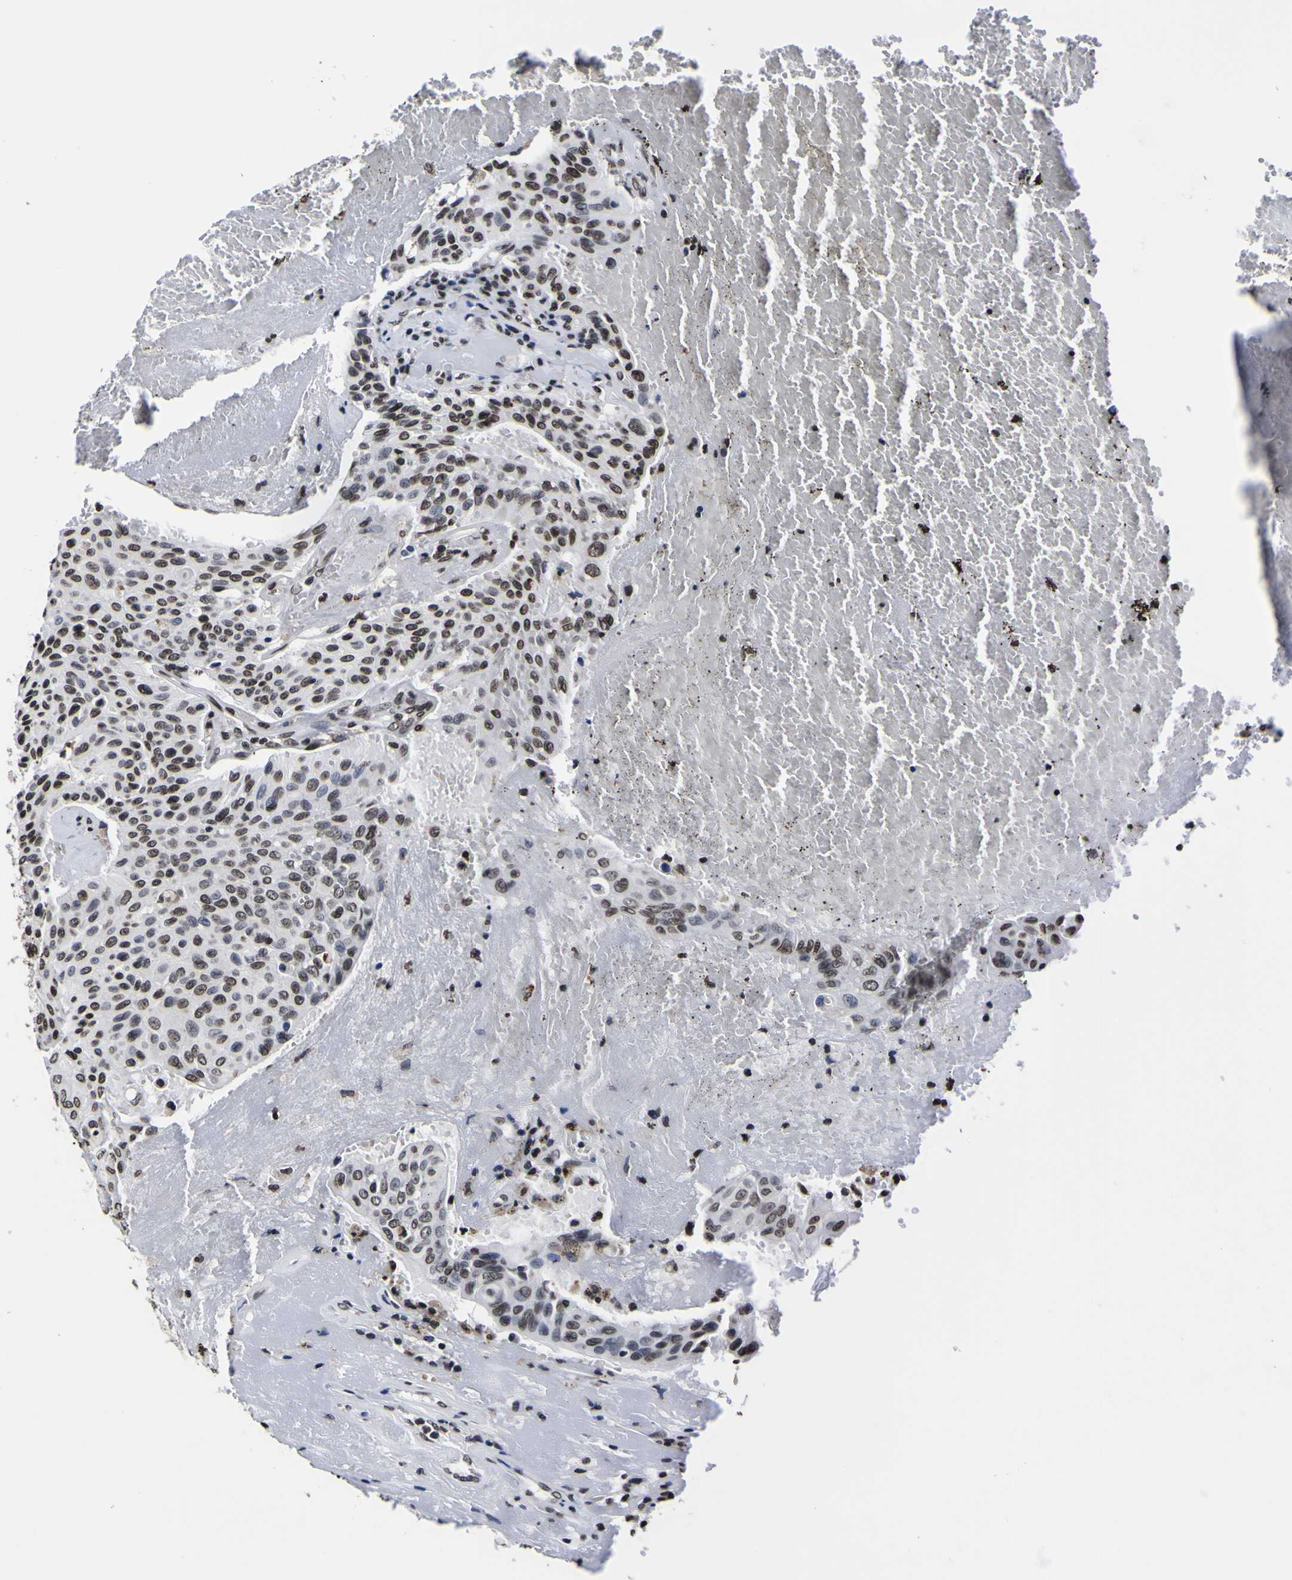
{"staining": {"intensity": "moderate", "quantity": ">75%", "location": "nuclear"}, "tissue": "urothelial cancer", "cell_type": "Tumor cells", "image_type": "cancer", "snomed": [{"axis": "morphology", "description": "Urothelial carcinoma, High grade"}, {"axis": "topography", "description": "Urinary bladder"}], "caption": "High-grade urothelial carcinoma stained with a protein marker shows moderate staining in tumor cells.", "gene": "PIAS1", "patient": {"sex": "male", "age": 66}}